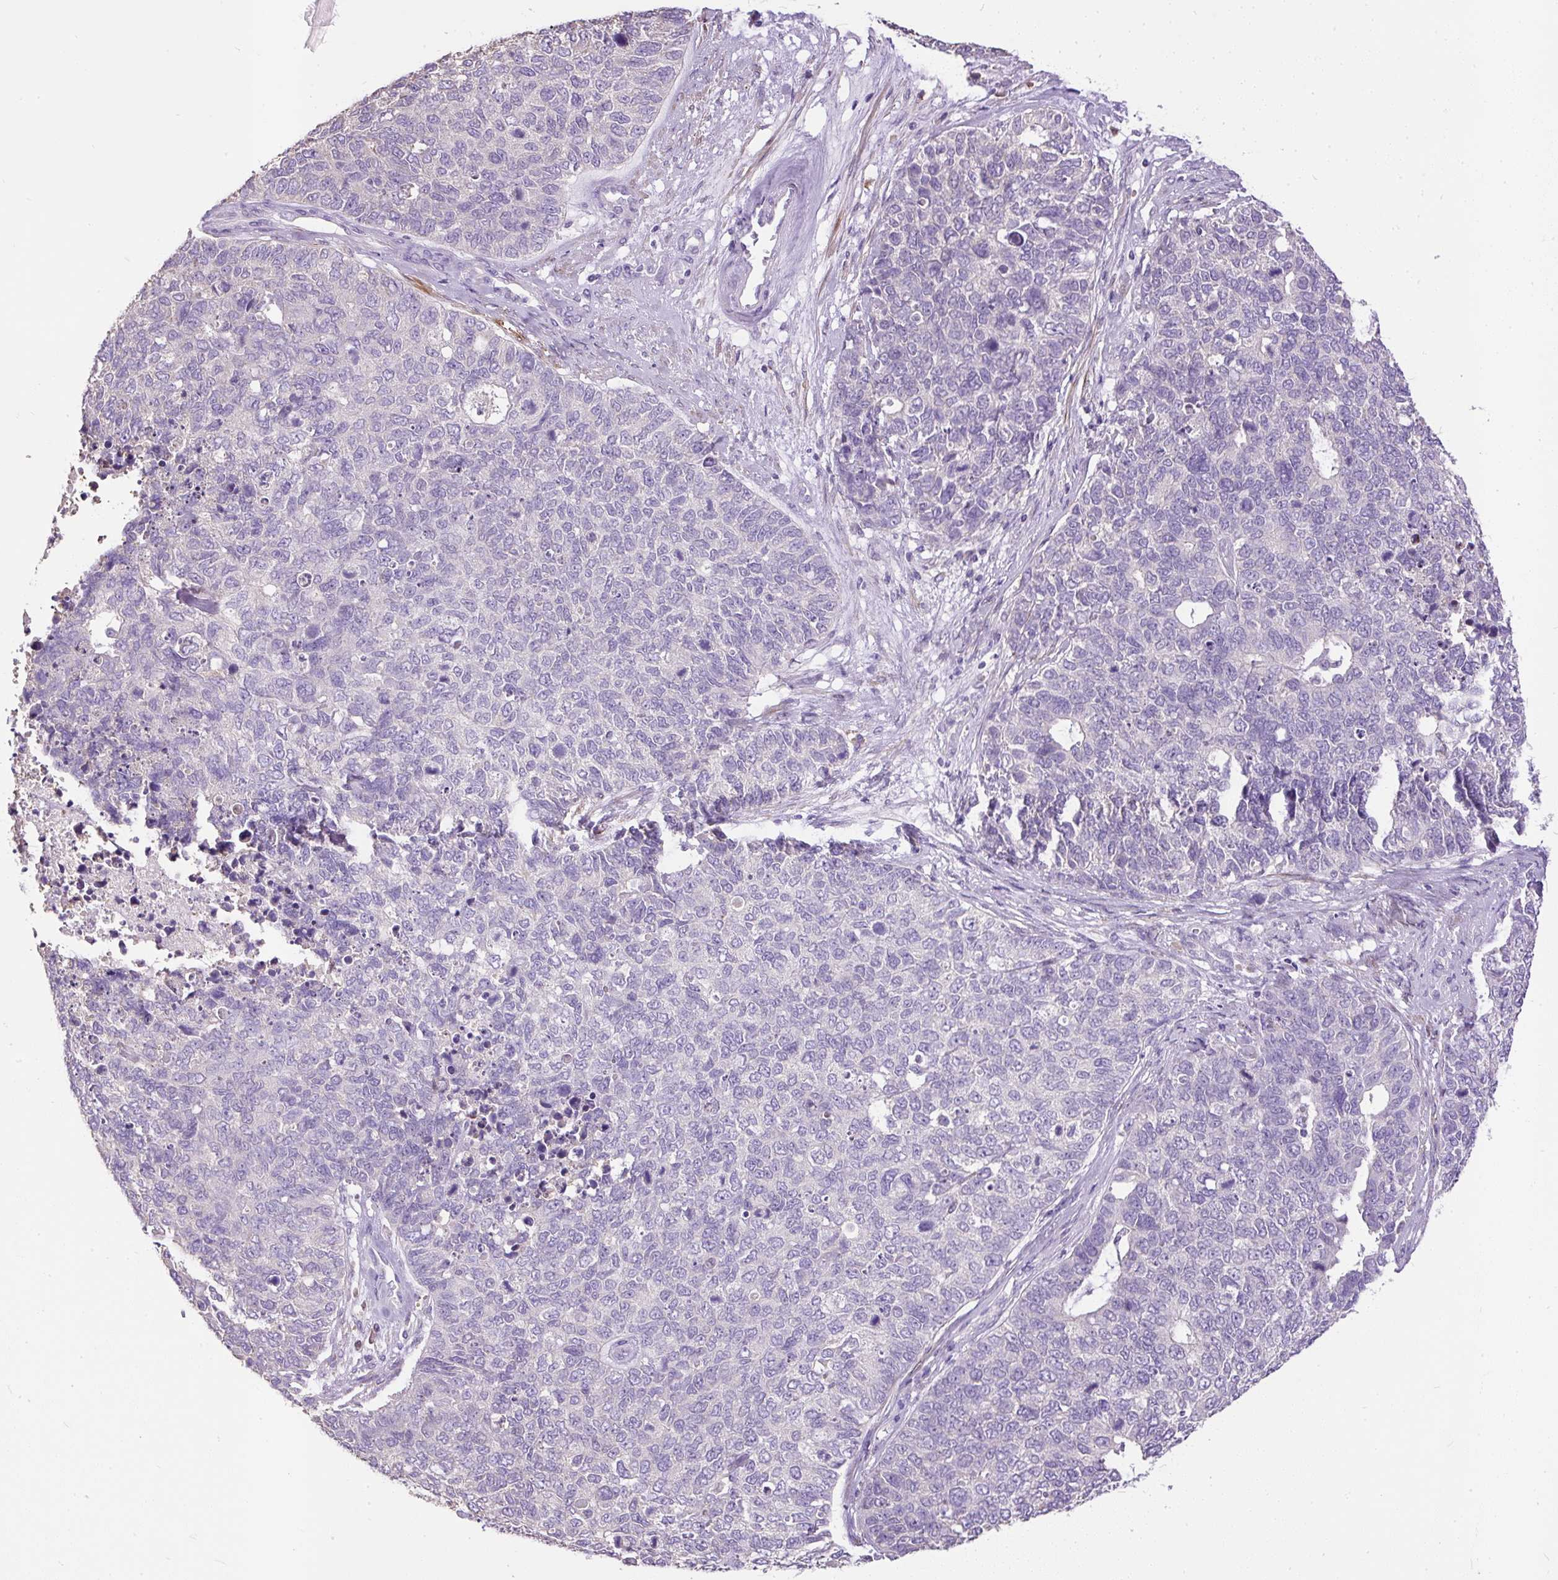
{"staining": {"intensity": "negative", "quantity": "none", "location": "none"}, "tissue": "cervical cancer", "cell_type": "Tumor cells", "image_type": "cancer", "snomed": [{"axis": "morphology", "description": "Squamous cell carcinoma, NOS"}, {"axis": "topography", "description": "Cervix"}], "caption": "The immunohistochemistry image has no significant expression in tumor cells of cervical cancer tissue. Brightfield microscopy of IHC stained with DAB (3,3'-diaminobenzidine) (brown) and hematoxylin (blue), captured at high magnification.", "gene": "GBX1", "patient": {"sex": "female", "age": 63}}